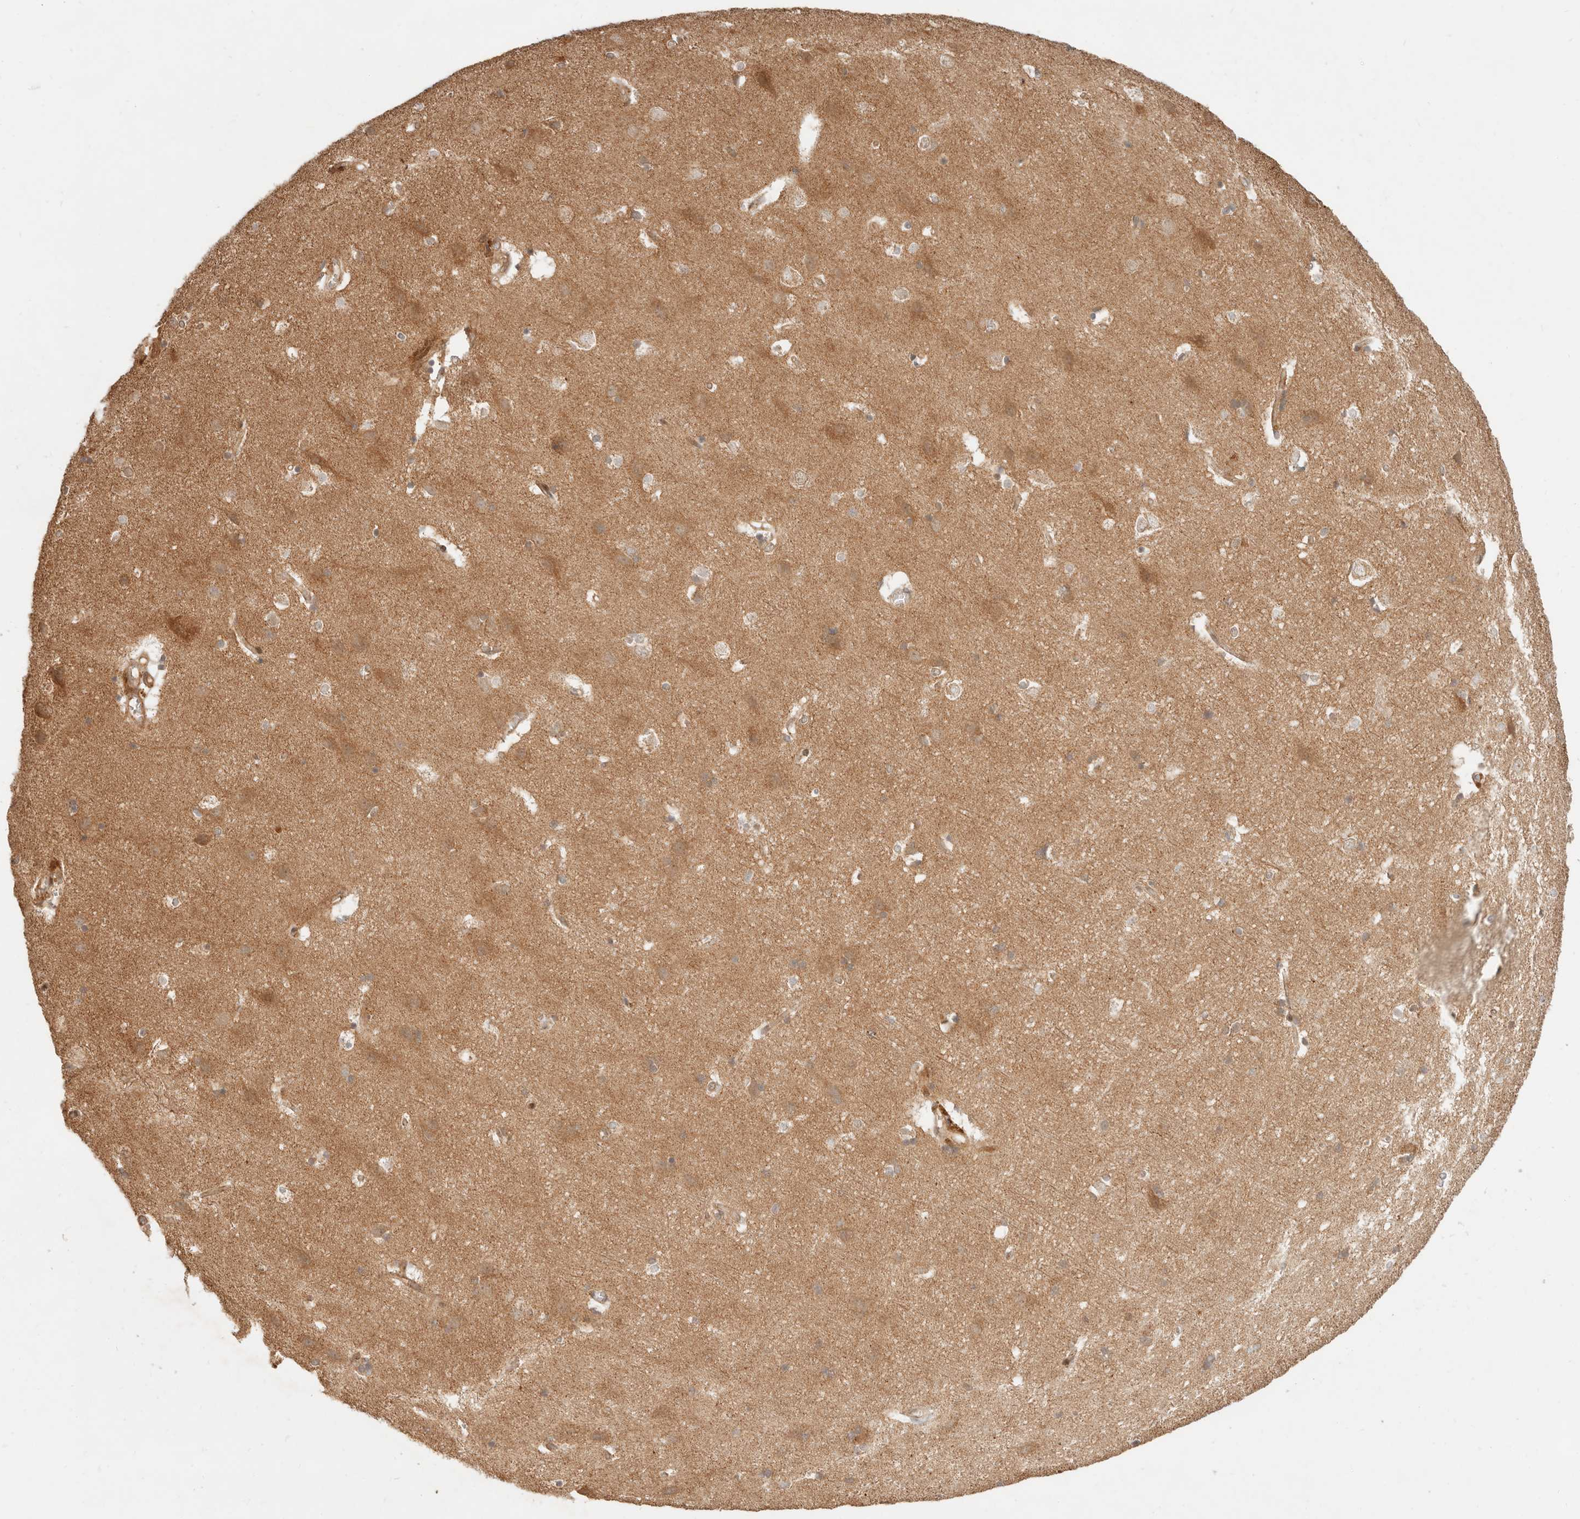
{"staining": {"intensity": "moderate", "quantity": ">75%", "location": "cytoplasmic/membranous"}, "tissue": "cerebral cortex", "cell_type": "Endothelial cells", "image_type": "normal", "snomed": [{"axis": "morphology", "description": "Normal tissue, NOS"}, {"axis": "topography", "description": "Cerebral cortex"}], "caption": "Protein expression analysis of benign cerebral cortex reveals moderate cytoplasmic/membranous positivity in approximately >75% of endothelial cells.", "gene": "BAALC", "patient": {"sex": "male", "age": 54}}